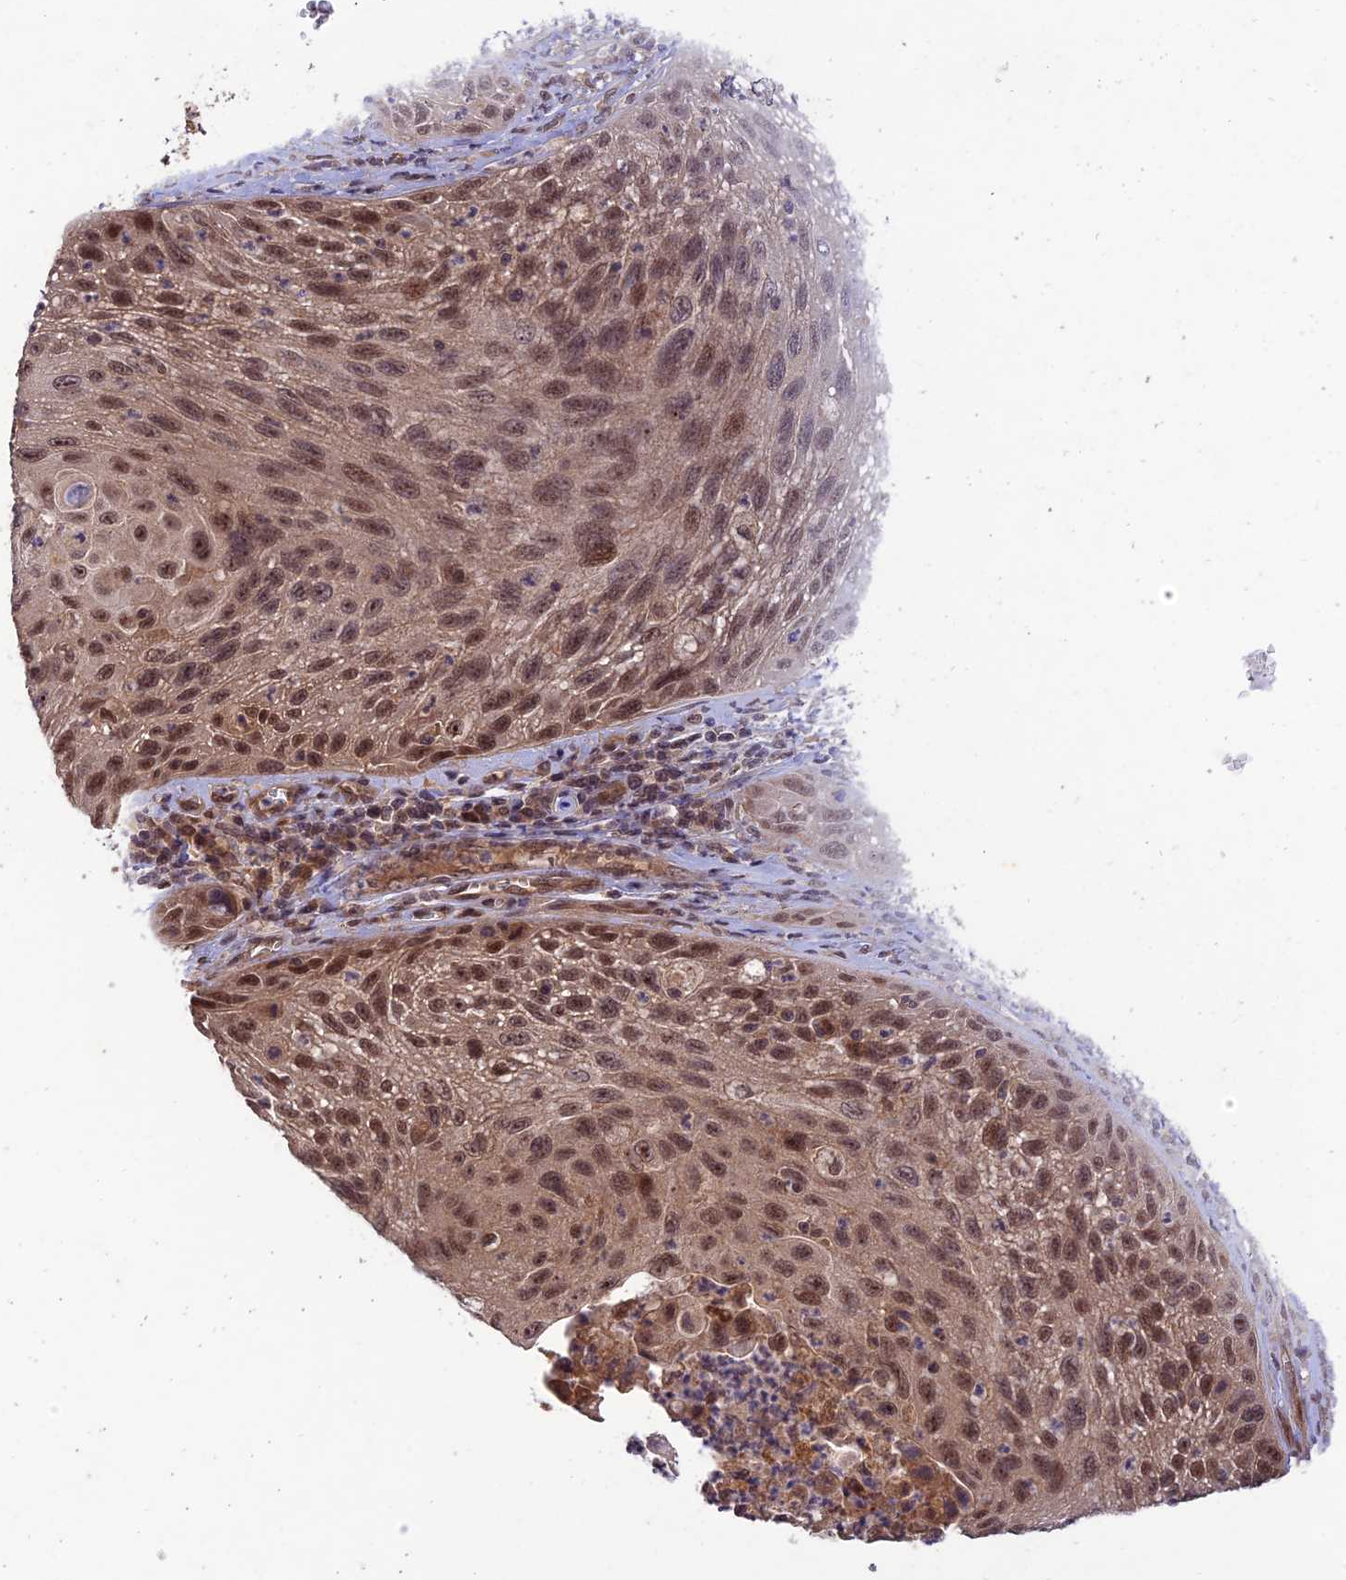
{"staining": {"intensity": "moderate", "quantity": ">75%", "location": "nuclear"}, "tissue": "cervical cancer", "cell_type": "Tumor cells", "image_type": "cancer", "snomed": [{"axis": "morphology", "description": "Squamous cell carcinoma, NOS"}, {"axis": "topography", "description": "Cervix"}], "caption": "A photomicrograph of human cervical cancer stained for a protein demonstrates moderate nuclear brown staining in tumor cells.", "gene": "REV1", "patient": {"sex": "female", "age": 42}}